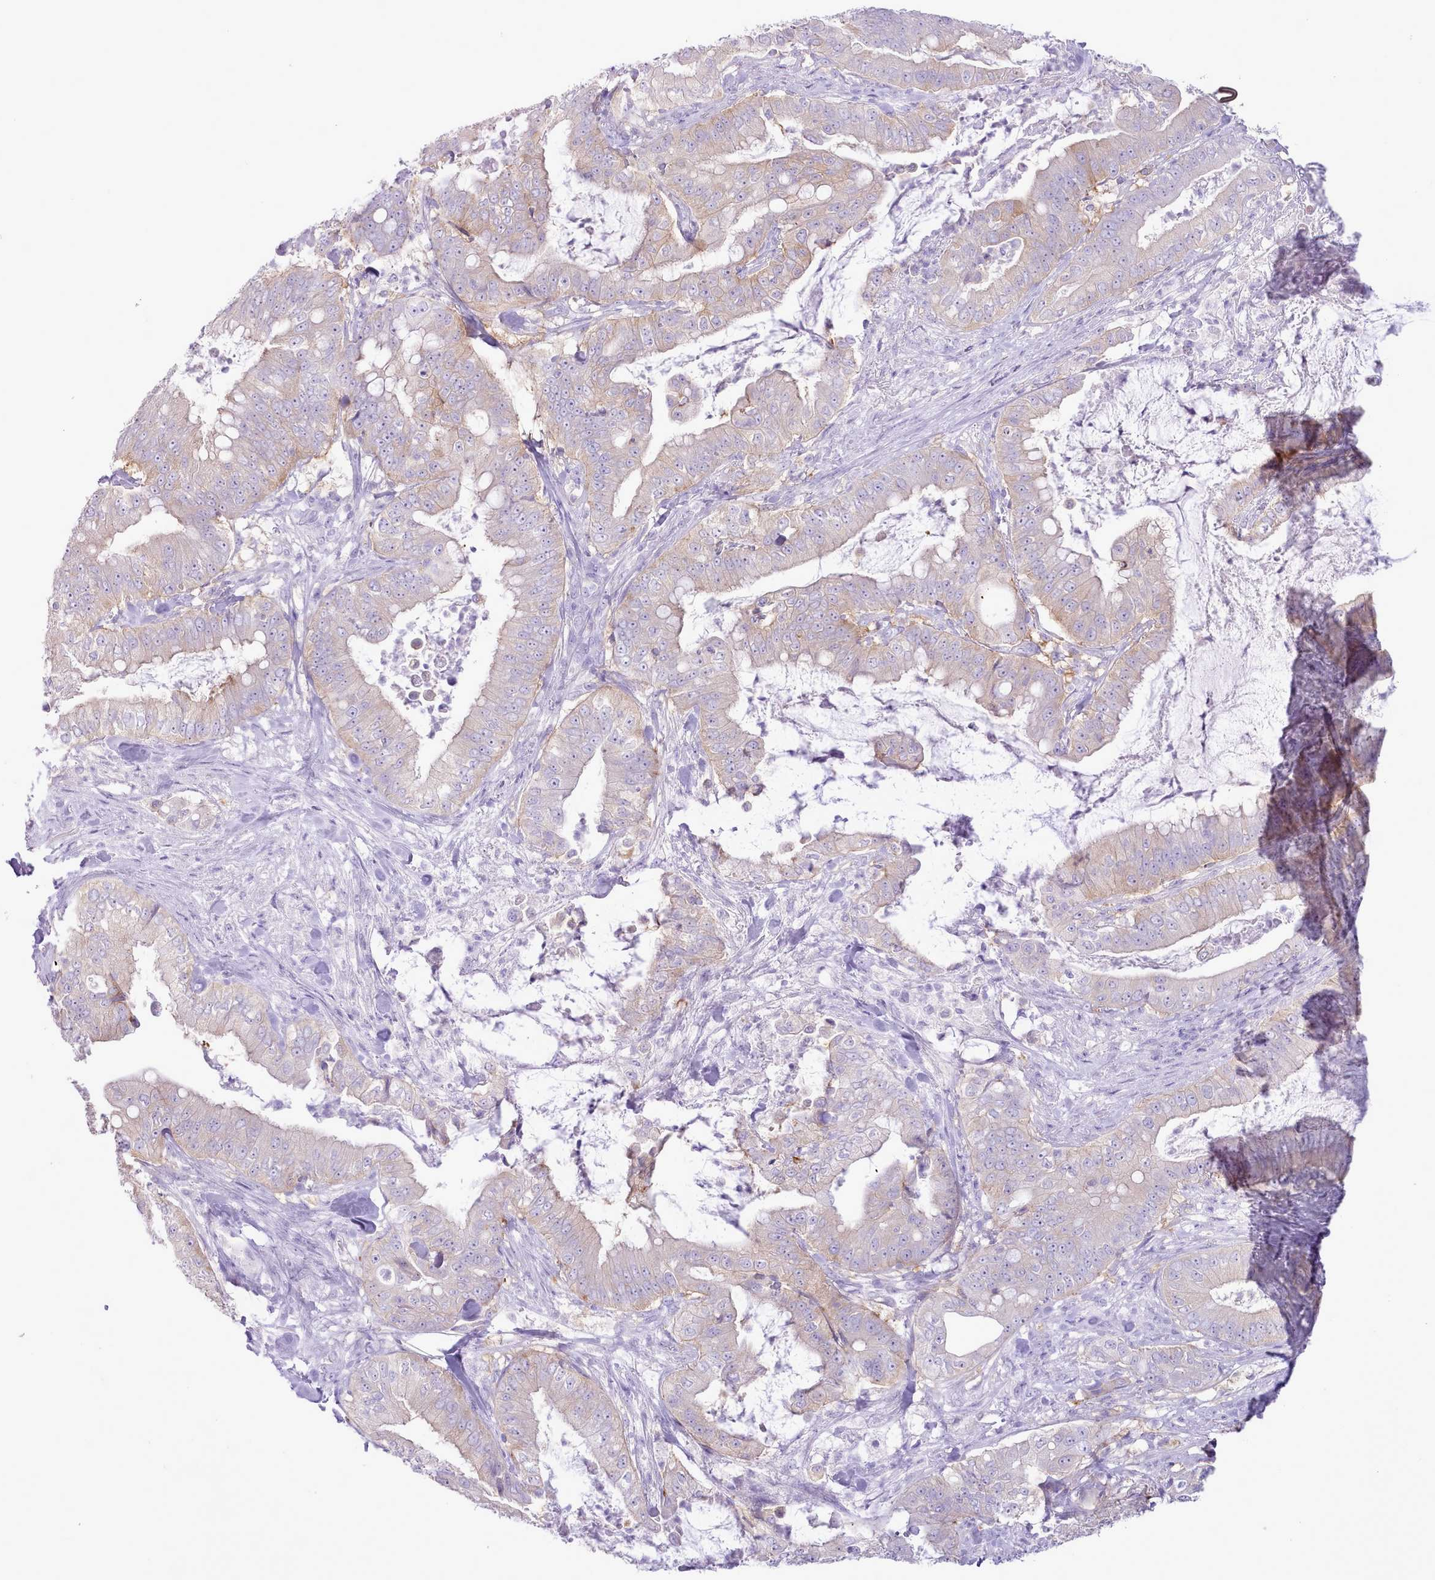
{"staining": {"intensity": "weak", "quantity": "<25%", "location": "cytoplasmic/membranous"}, "tissue": "pancreatic cancer", "cell_type": "Tumor cells", "image_type": "cancer", "snomed": [{"axis": "morphology", "description": "Adenocarcinoma, NOS"}, {"axis": "topography", "description": "Pancreas"}], "caption": "Photomicrograph shows no significant protein positivity in tumor cells of adenocarcinoma (pancreatic).", "gene": "MDFI", "patient": {"sex": "male", "age": 71}}